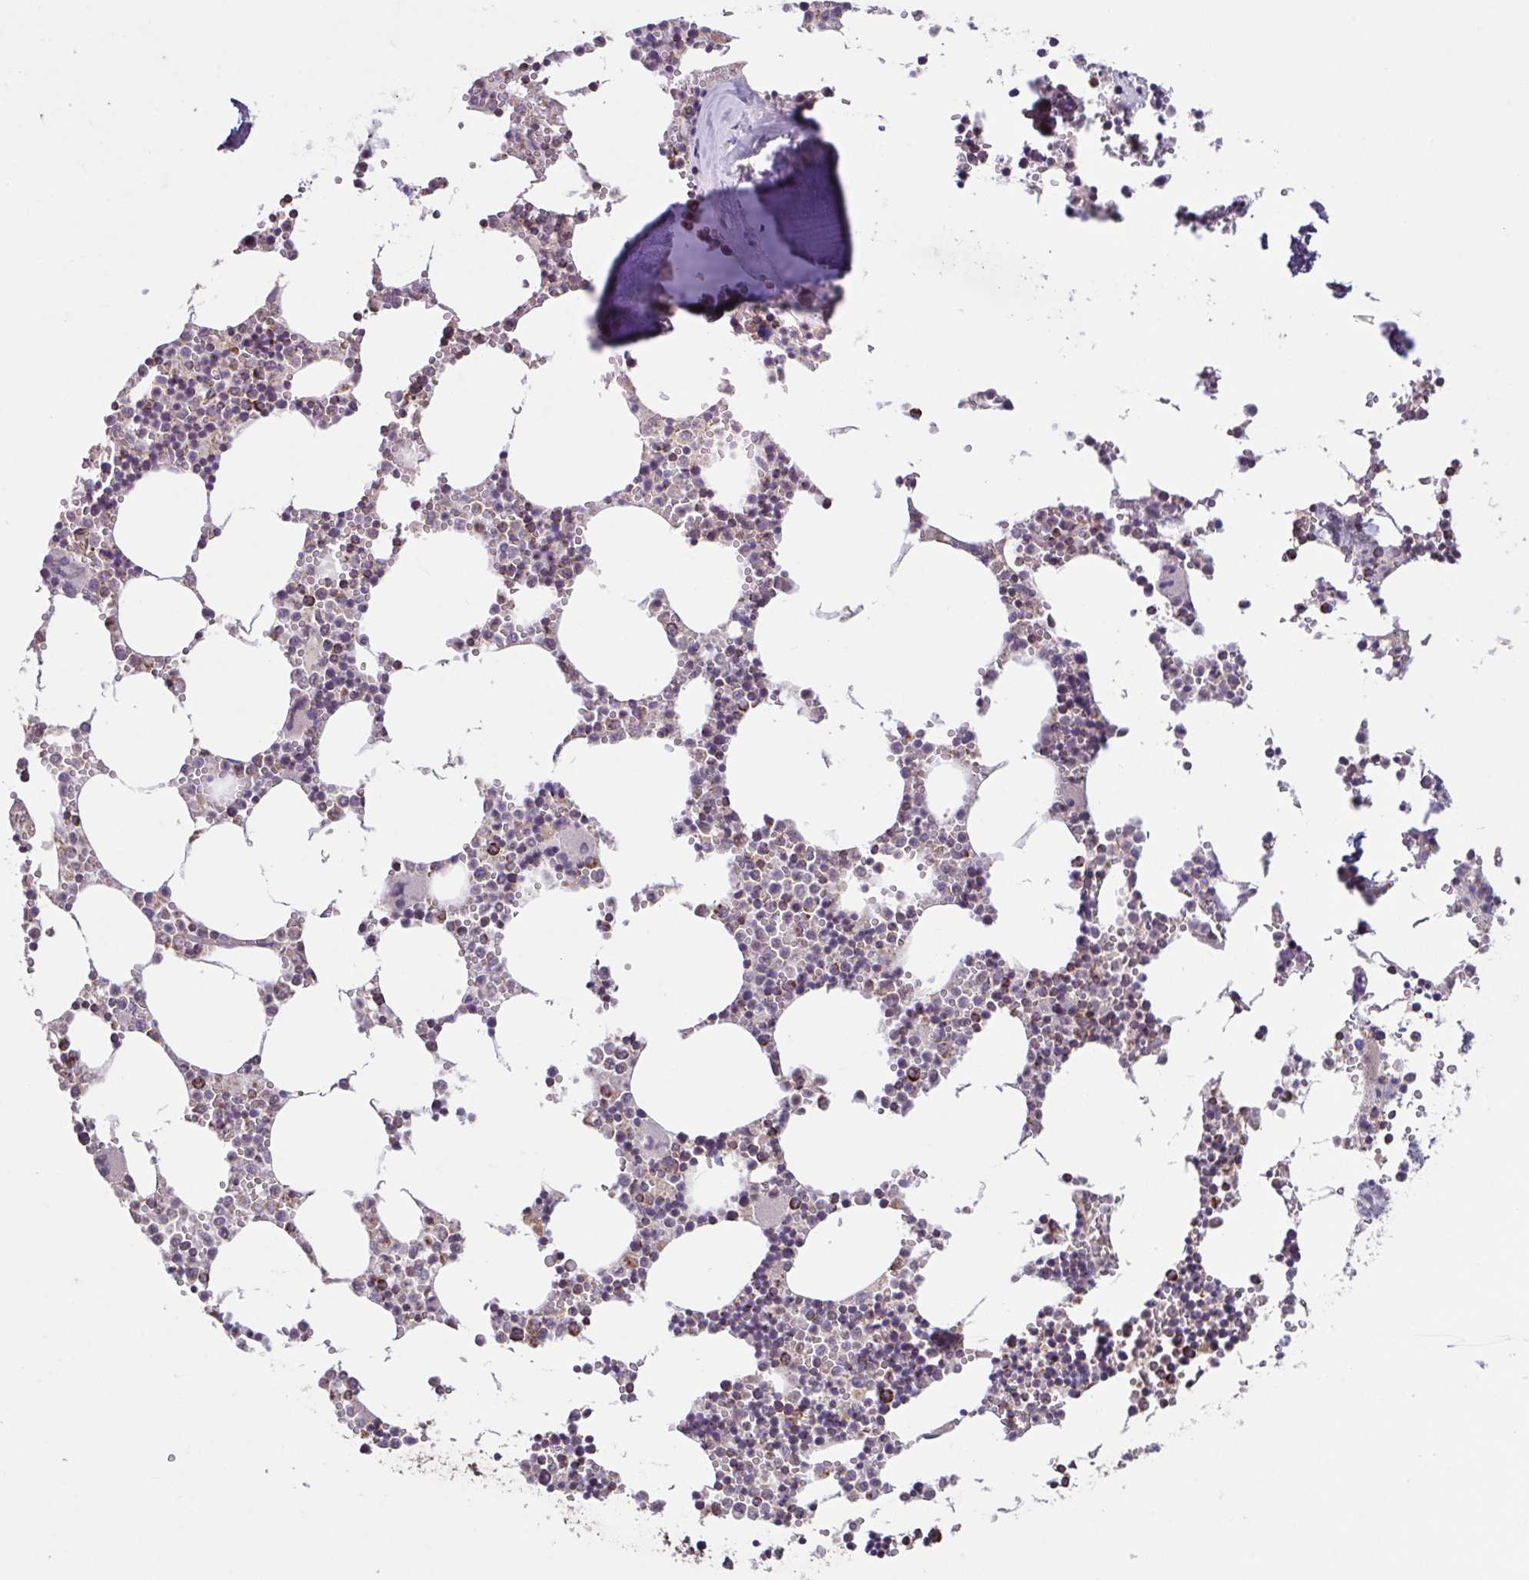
{"staining": {"intensity": "moderate", "quantity": "25%-75%", "location": "cytoplasmic/membranous"}, "tissue": "bone marrow", "cell_type": "Hematopoietic cells", "image_type": "normal", "snomed": [{"axis": "morphology", "description": "Normal tissue, NOS"}, {"axis": "topography", "description": "Bone marrow"}], "caption": "This is a photomicrograph of immunohistochemistry (IHC) staining of normal bone marrow, which shows moderate expression in the cytoplasmic/membranous of hematopoietic cells.", "gene": "DIP2B", "patient": {"sex": "male", "age": 54}}